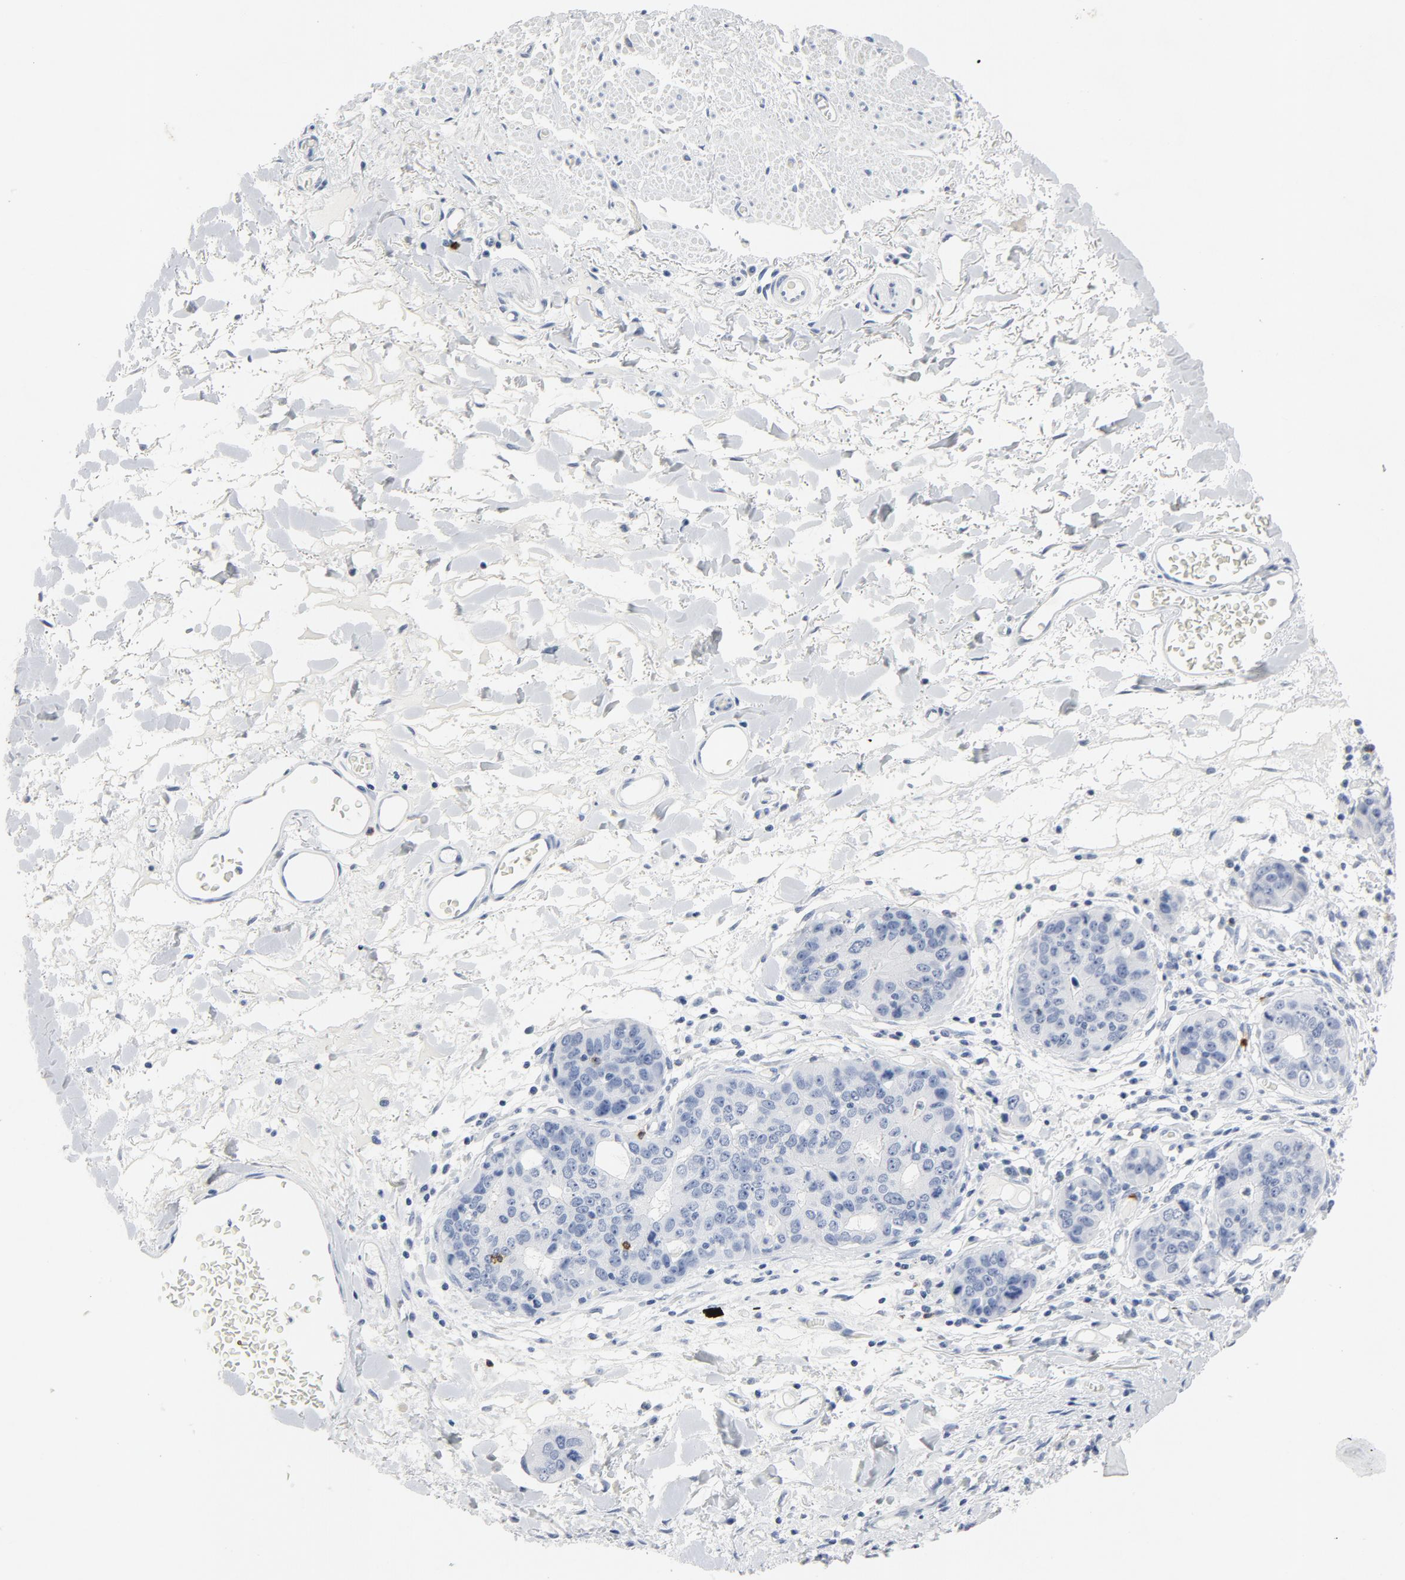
{"staining": {"intensity": "negative", "quantity": "none", "location": "none"}, "tissue": "stomach cancer", "cell_type": "Tumor cells", "image_type": "cancer", "snomed": [{"axis": "morphology", "description": "Adenocarcinoma, NOS"}, {"axis": "topography", "description": "Esophagus"}, {"axis": "topography", "description": "Stomach"}], "caption": "High magnification brightfield microscopy of stomach cancer (adenocarcinoma) stained with DAB (brown) and counterstained with hematoxylin (blue): tumor cells show no significant staining.", "gene": "PTPRB", "patient": {"sex": "male", "age": 74}}